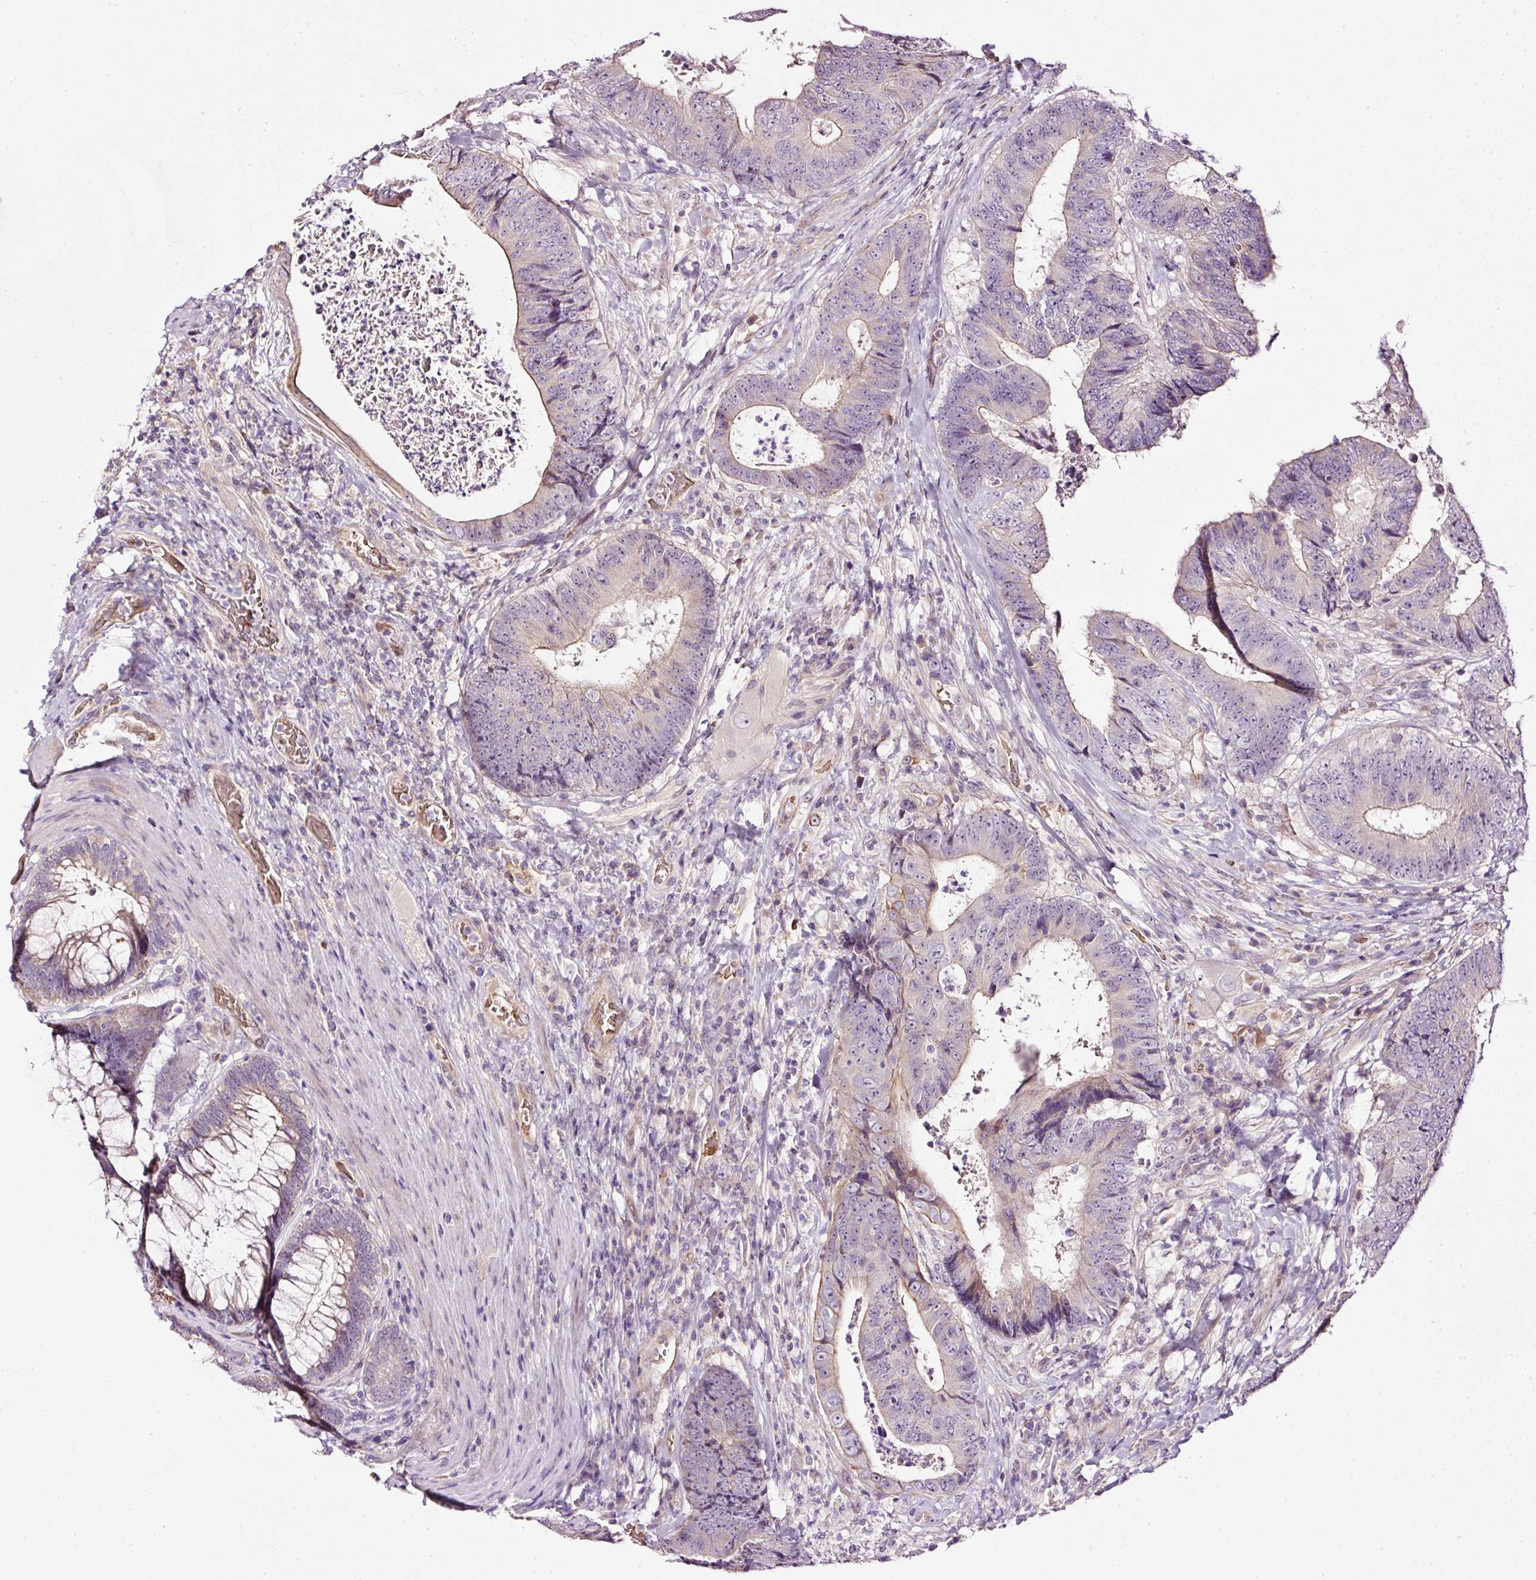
{"staining": {"intensity": "weak", "quantity": "25%-75%", "location": "cytoplasmic/membranous"}, "tissue": "colorectal cancer", "cell_type": "Tumor cells", "image_type": "cancer", "snomed": [{"axis": "morphology", "description": "Adenocarcinoma, NOS"}, {"axis": "topography", "description": "Rectum"}], "caption": "The micrograph shows staining of colorectal cancer (adenocarcinoma), revealing weak cytoplasmic/membranous protein positivity (brown color) within tumor cells.", "gene": "USHBP1", "patient": {"sex": "male", "age": 72}}